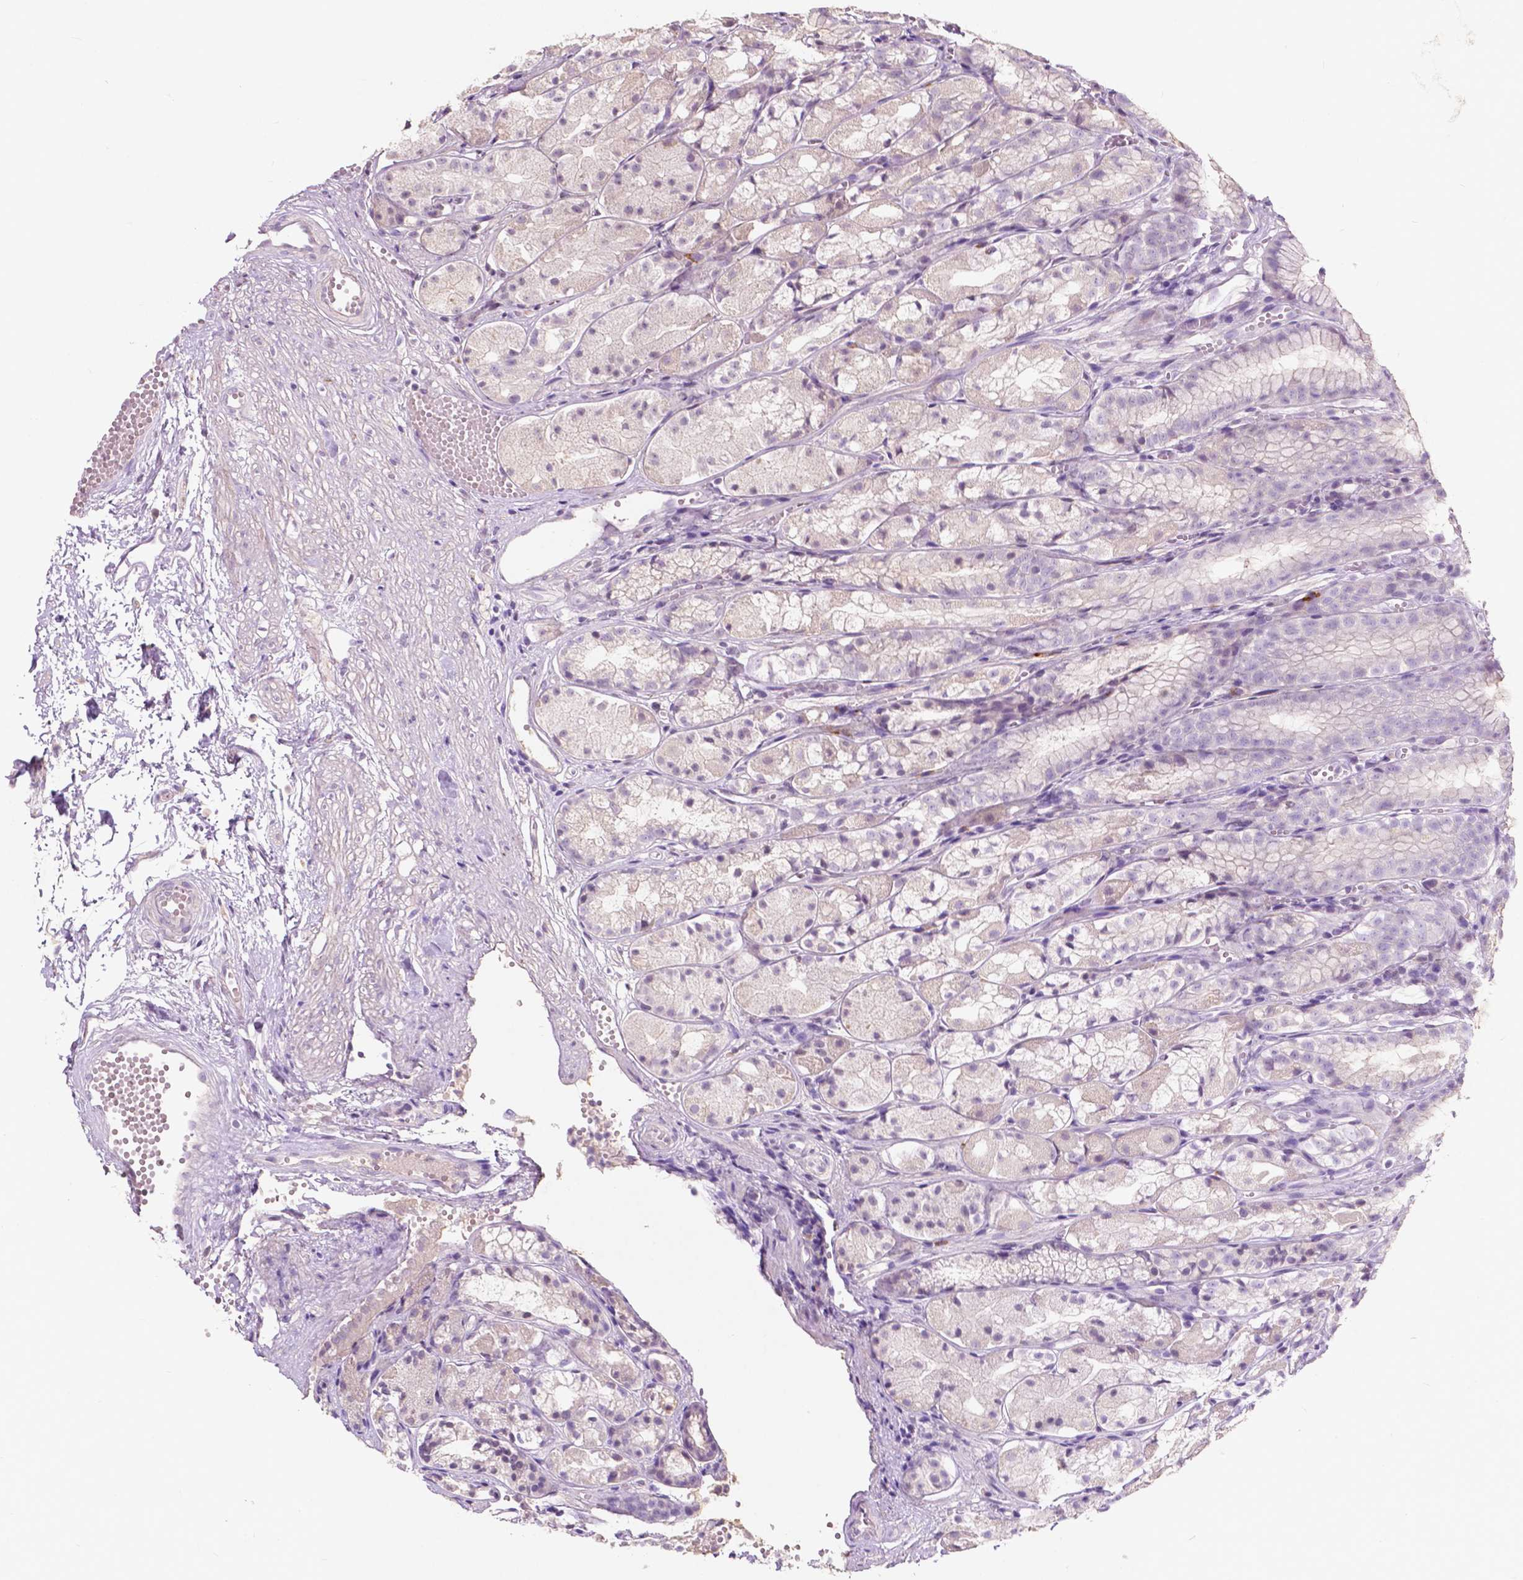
{"staining": {"intensity": "strong", "quantity": "<25%", "location": "cytoplasmic/membranous"}, "tissue": "stomach", "cell_type": "Glandular cells", "image_type": "normal", "snomed": [{"axis": "morphology", "description": "Normal tissue, NOS"}, {"axis": "topography", "description": "Stomach"}], "caption": "Protein expression analysis of normal human stomach reveals strong cytoplasmic/membranous positivity in approximately <25% of glandular cells.", "gene": "GPR37", "patient": {"sex": "male", "age": 70}}